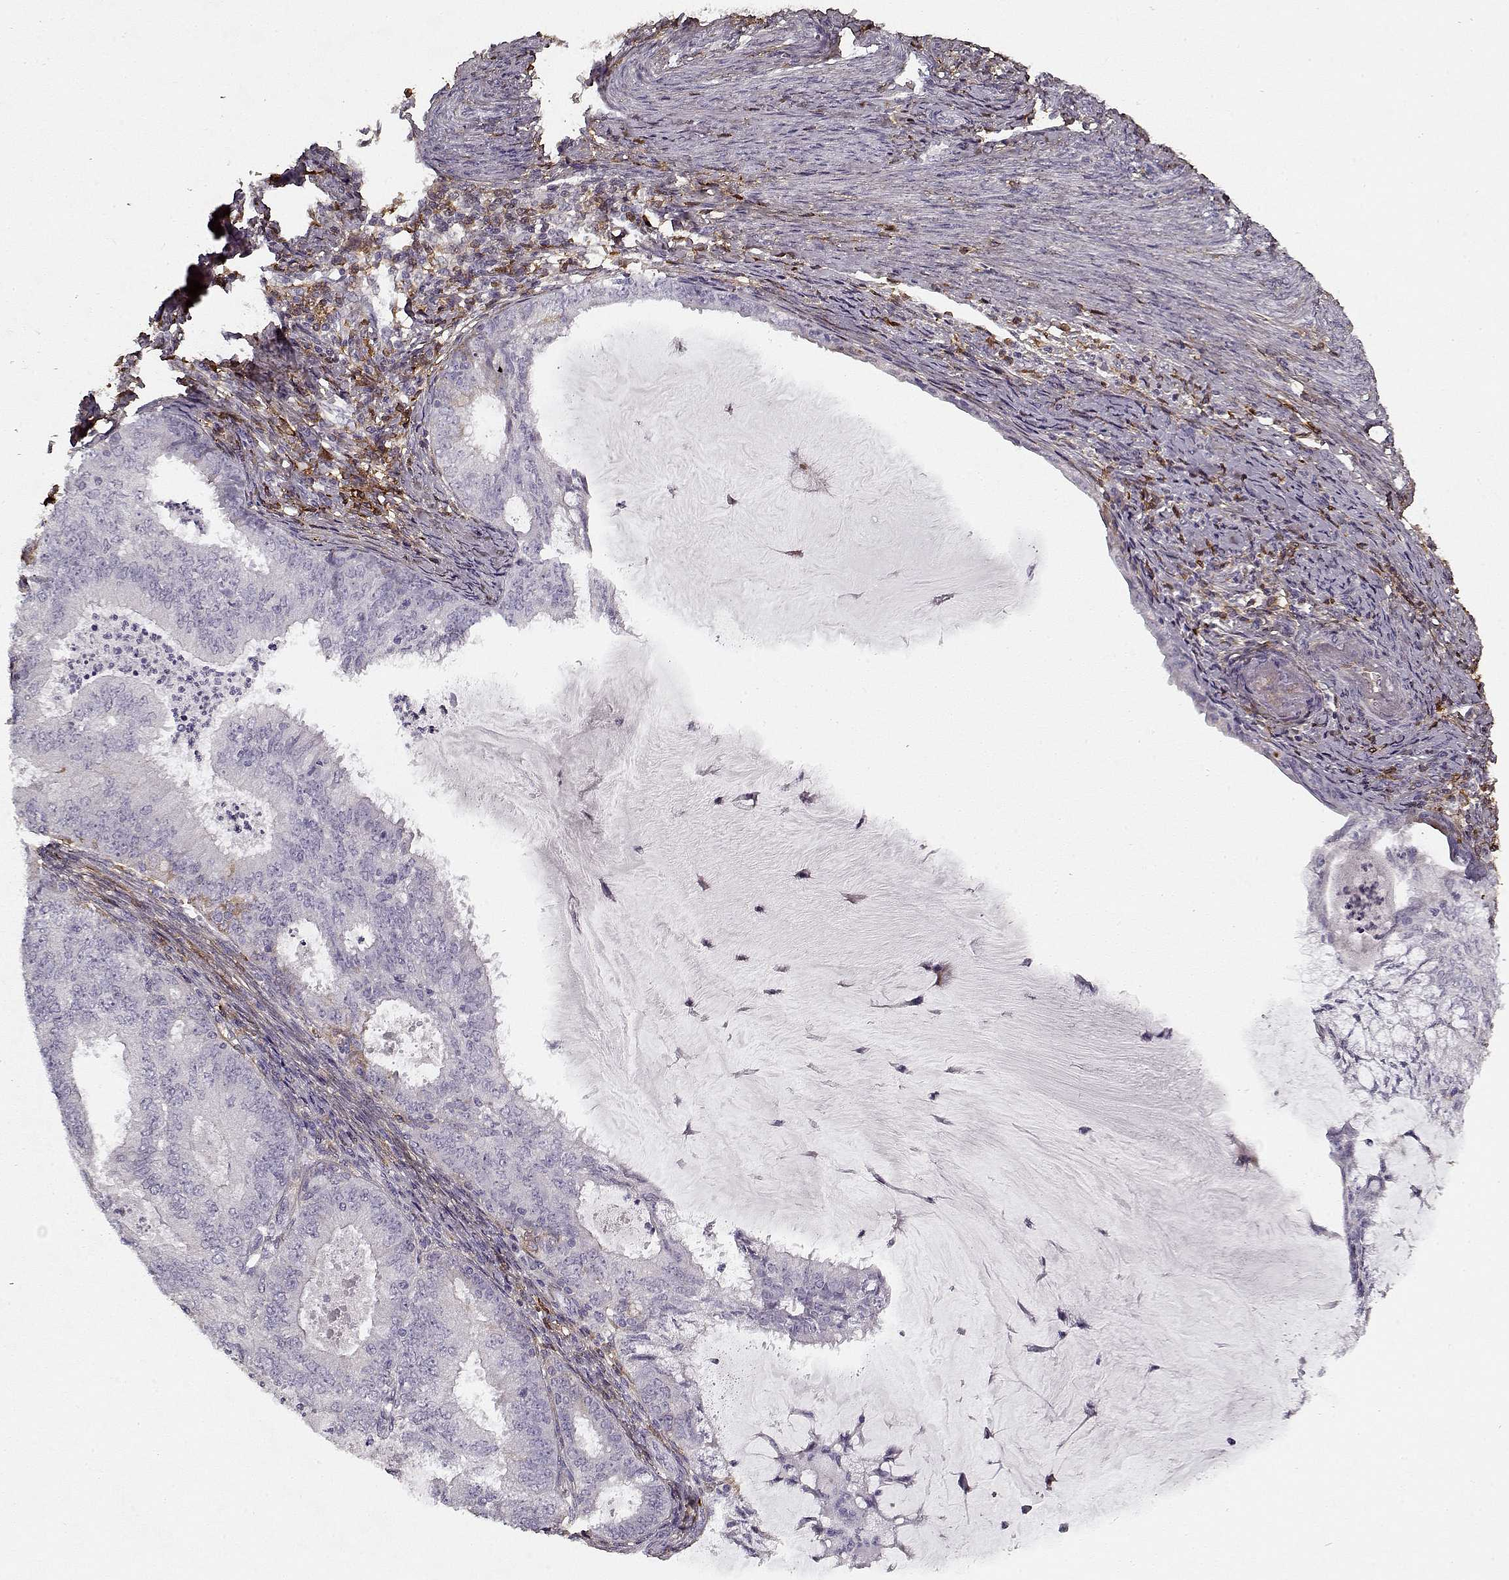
{"staining": {"intensity": "negative", "quantity": "none", "location": "none"}, "tissue": "endometrial cancer", "cell_type": "Tumor cells", "image_type": "cancer", "snomed": [{"axis": "morphology", "description": "Adenocarcinoma, NOS"}, {"axis": "topography", "description": "Endometrium"}], "caption": "This is a histopathology image of IHC staining of adenocarcinoma (endometrial), which shows no positivity in tumor cells. (Stains: DAB (3,3'-diaminobenzidine) immunohistochemistry (IHC) with hematoxylin counter stain, Microscopy: brightfield microscopy at high magnification).", "gene": "LUM", "patient": {"sex": "female", "age": 57}}